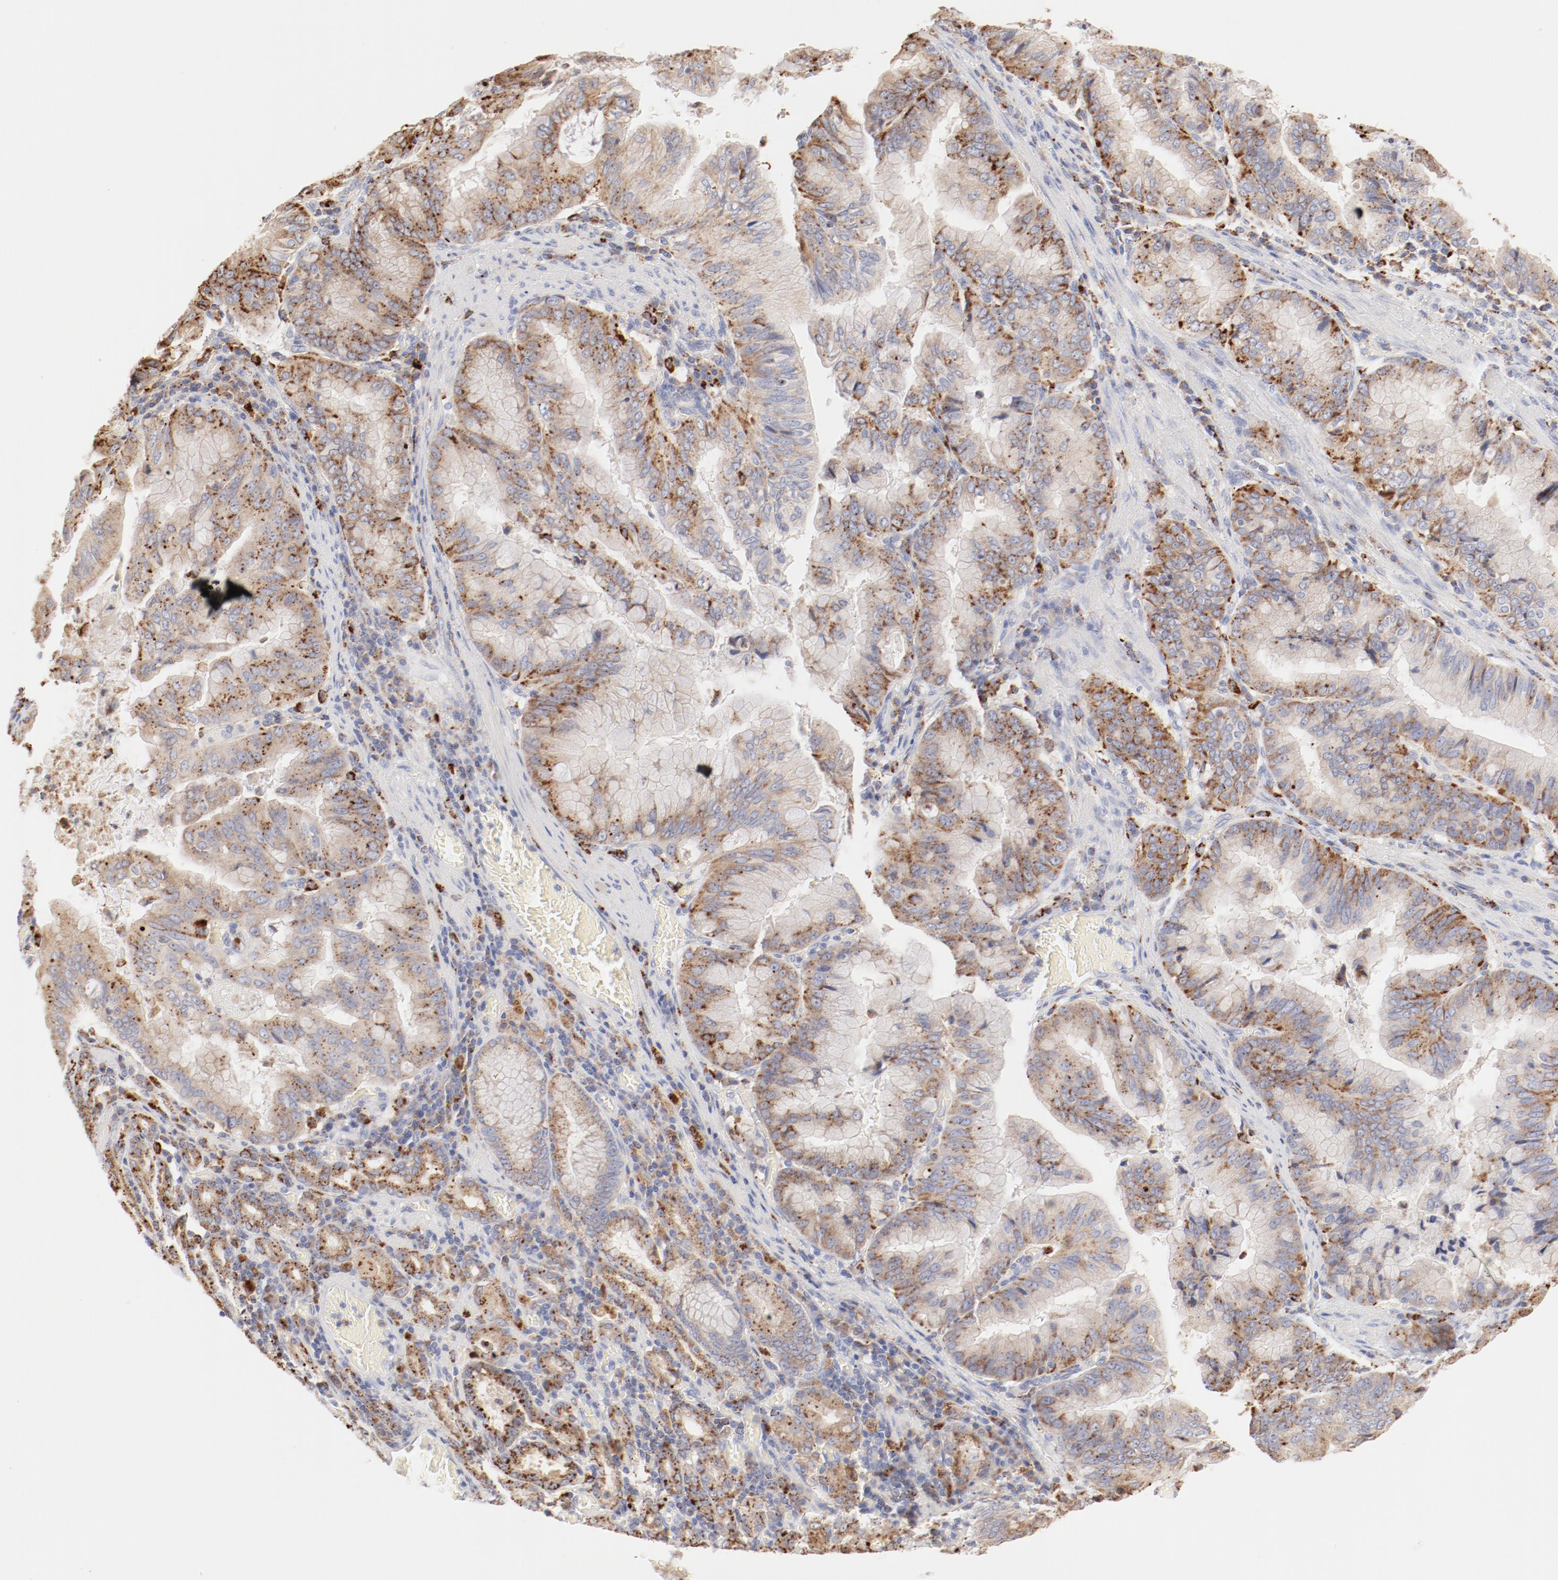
{"staining": {"intensity": "moderate", "quantity": ">75%", "location": "cytoplasmic/membranous"}, "tissue": "stomach cancer", "cell_type": "Tumor cells", "image_type": "cancer", "snomed": [{"axis": "morphology", "description": "Adenocarcinoma, NOS"}, {"axis": "topography", "description": "Stomach, upper"}], "caption": "This micrograph shows adenocarcinoma (stomach) stained with immunohistochemistry to label a protein in brown. The cytoplasmic/membranous of tumor cells show moderate positivity for the protein. Nuclei are counter-stained blue.", "gene": "CTSH", "patient": {"sex": "male", "age": 80}}